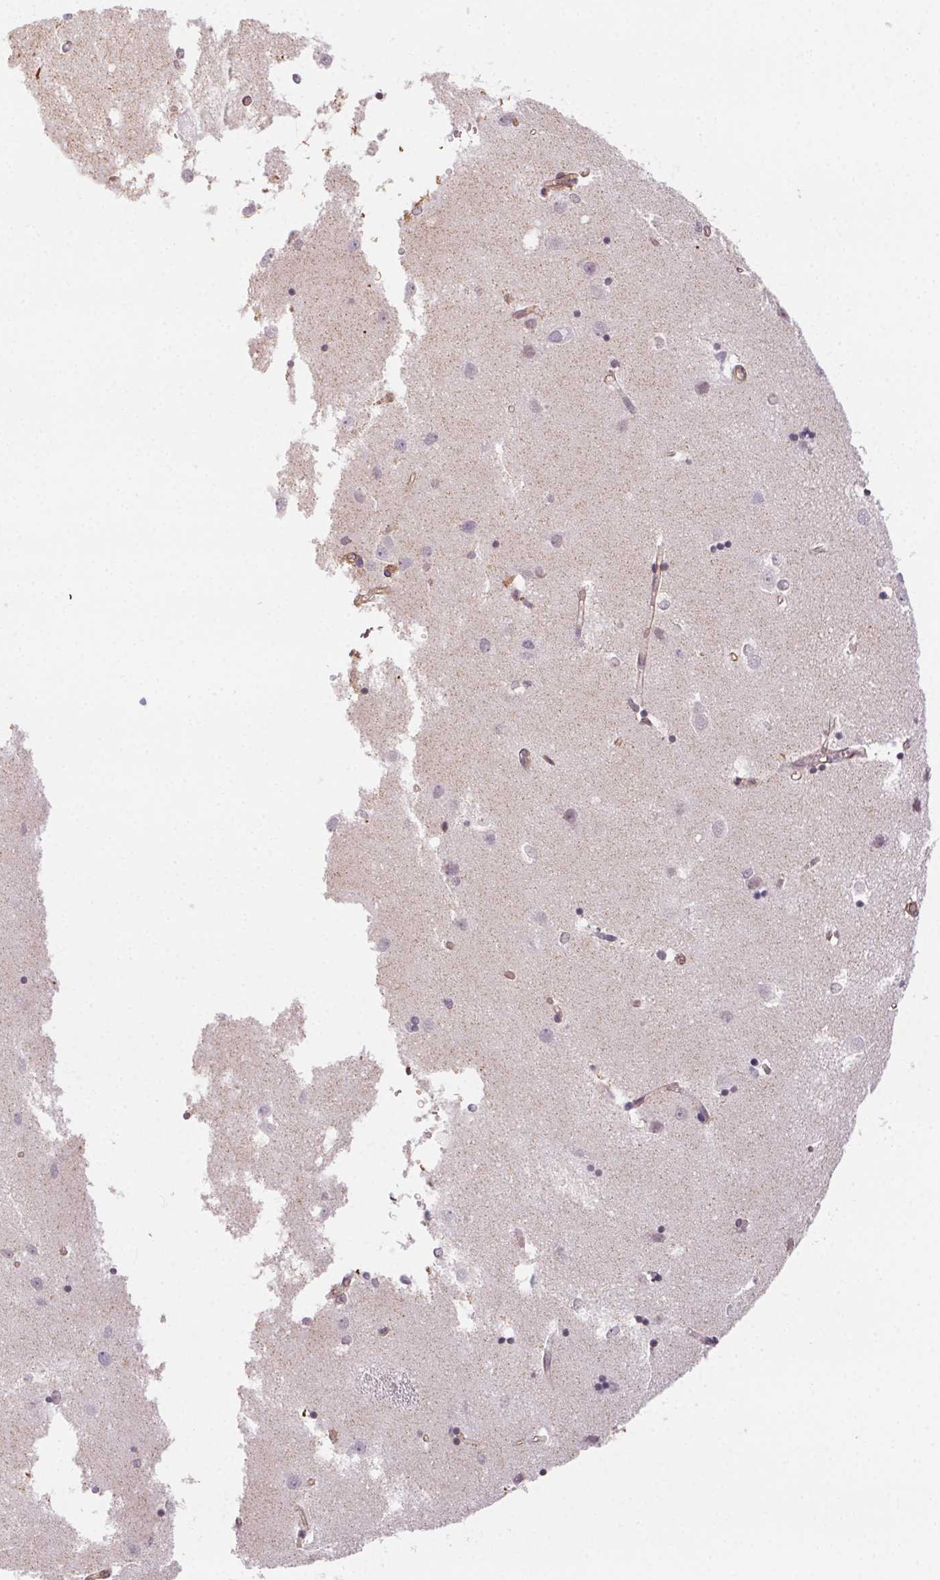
{"staining": {"intensity": "negative", "quantity": "none", "location": "none"}, "tissue": "caudate", "cell_type": "Glial cells", "image_type": "normal", "snomed": [{"axis": "morphology", "description": "Normal tissue, NOS"}, {"axis": "topography", "description": "Lateral ventricle wall"}], "caption": "Glial cells are negative for protein expression in benign human caudate. (DAB (3,3'-diaminobenzidine) immunohistochemistry with hematoxylin counter stain).", "gene": "PLA2G4F", "patient": {"sex": "male", "age": 54}}